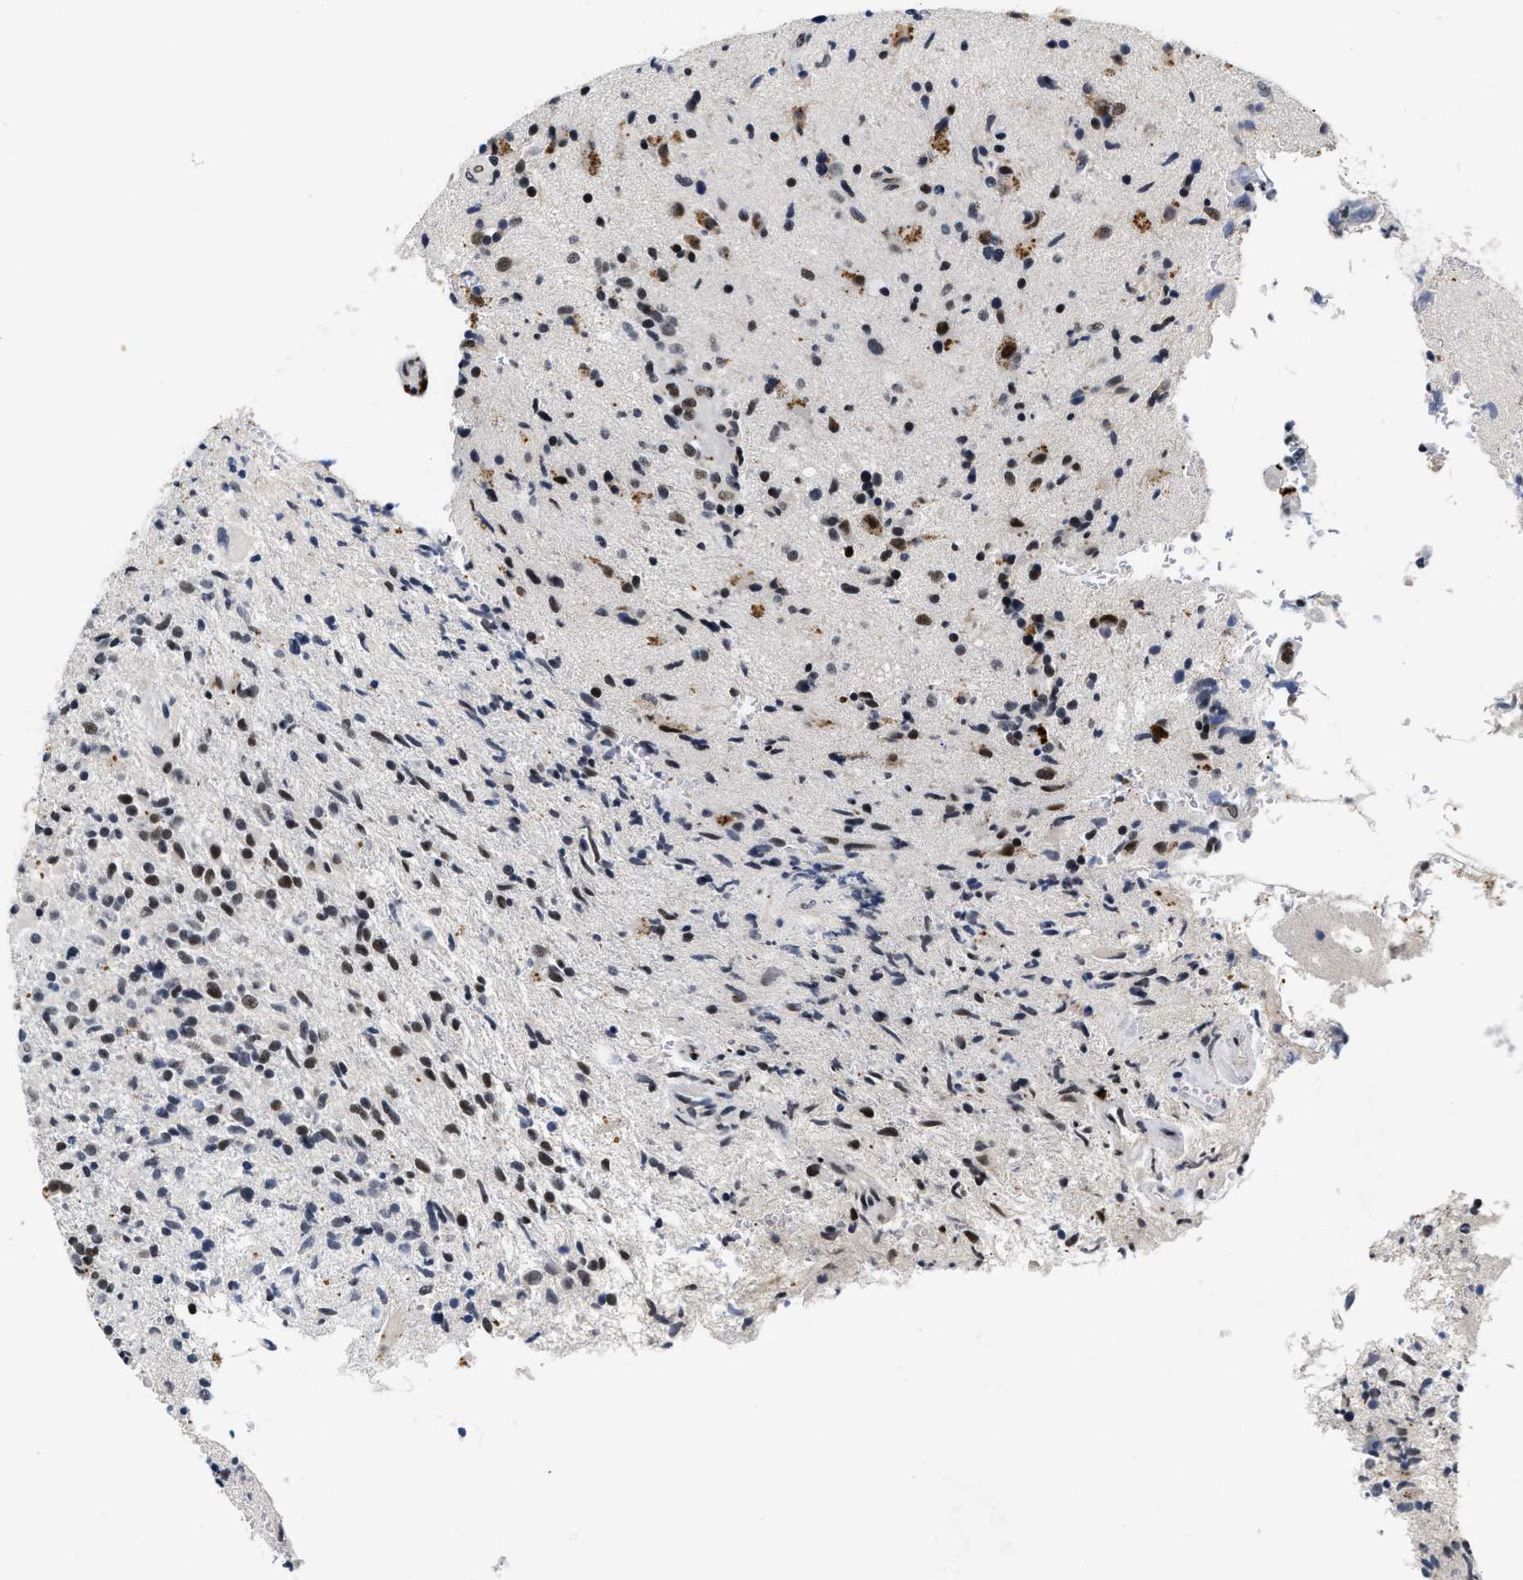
{"staining": {"intensity": "moderate", "quantity": "25%-75%", "location": "nuclear"}, "tissue": "glioma", "cell_type": "Tumor cells", "image_type": "cancer", "snomed": [{"axis": "morphology", "description": "Glioma, malignant, High grade"}, {"axis": "topography", "description": "Brain"}], "caption": "A high-resolution micrograph shows IHC staining of malignant glioma (high-grade), which exhibits moderate nuclear expression in about 25%-75% of tumor cells.", "gene": "INIP", "patient": {"sex": "male", "age": 72}}